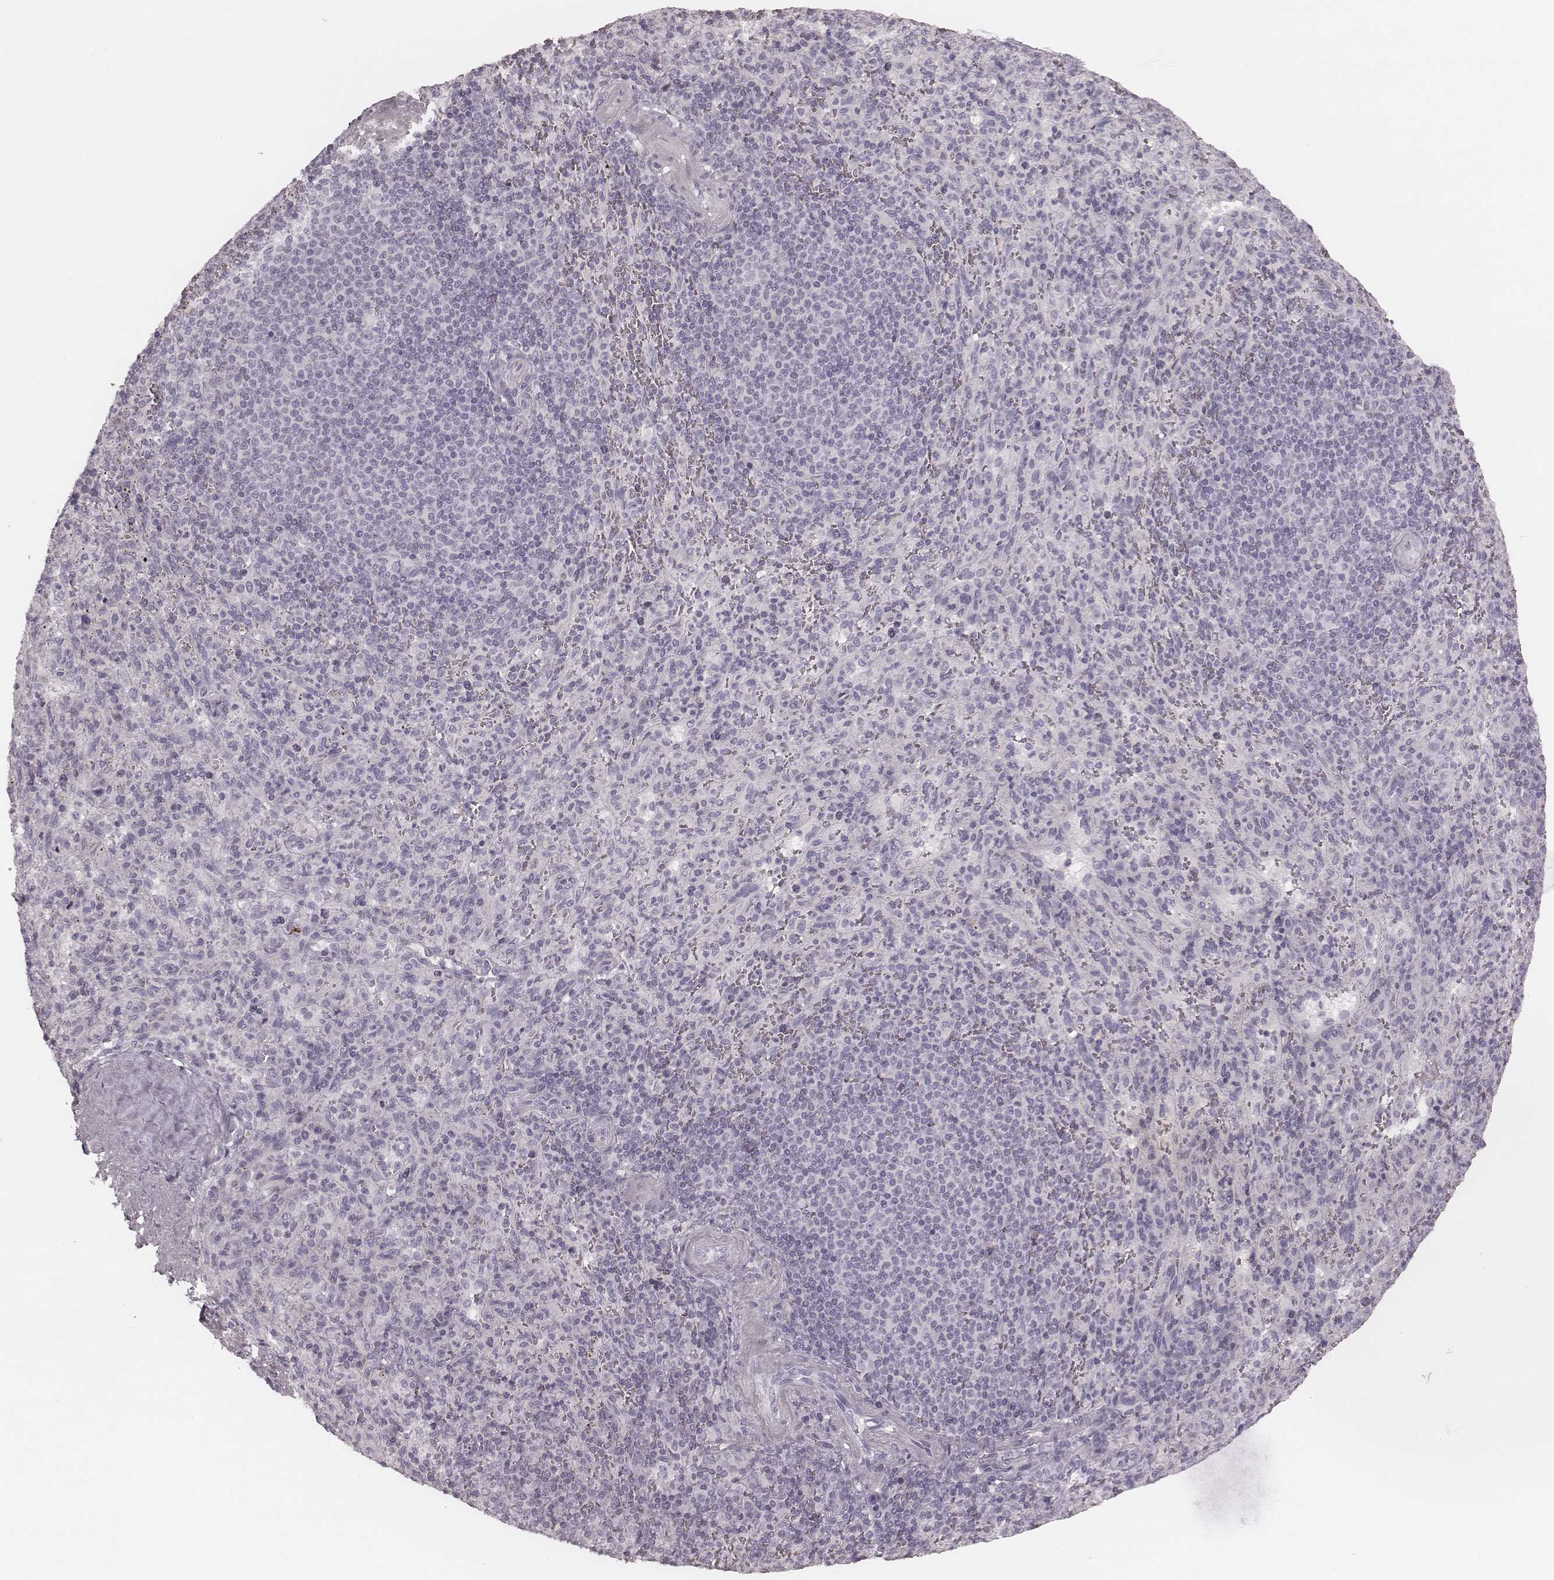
{"staining": {"intensity": "weak", "quantity": "<25%", "location": "nuclear"}, "tissue": "spleen", "cell_type": "Cells in red pulp", "image_type": "normal", "snomed": [{"axis": "morphology", "description": "Normal tissue, NOS"}, {"axis": "topography", "description": "Spleen"}], "caption": "The image displays no significant expression in cells in red pulp of spleen.", "gene": "S100Z", "patient": {"sex": "male", "age": 57}}